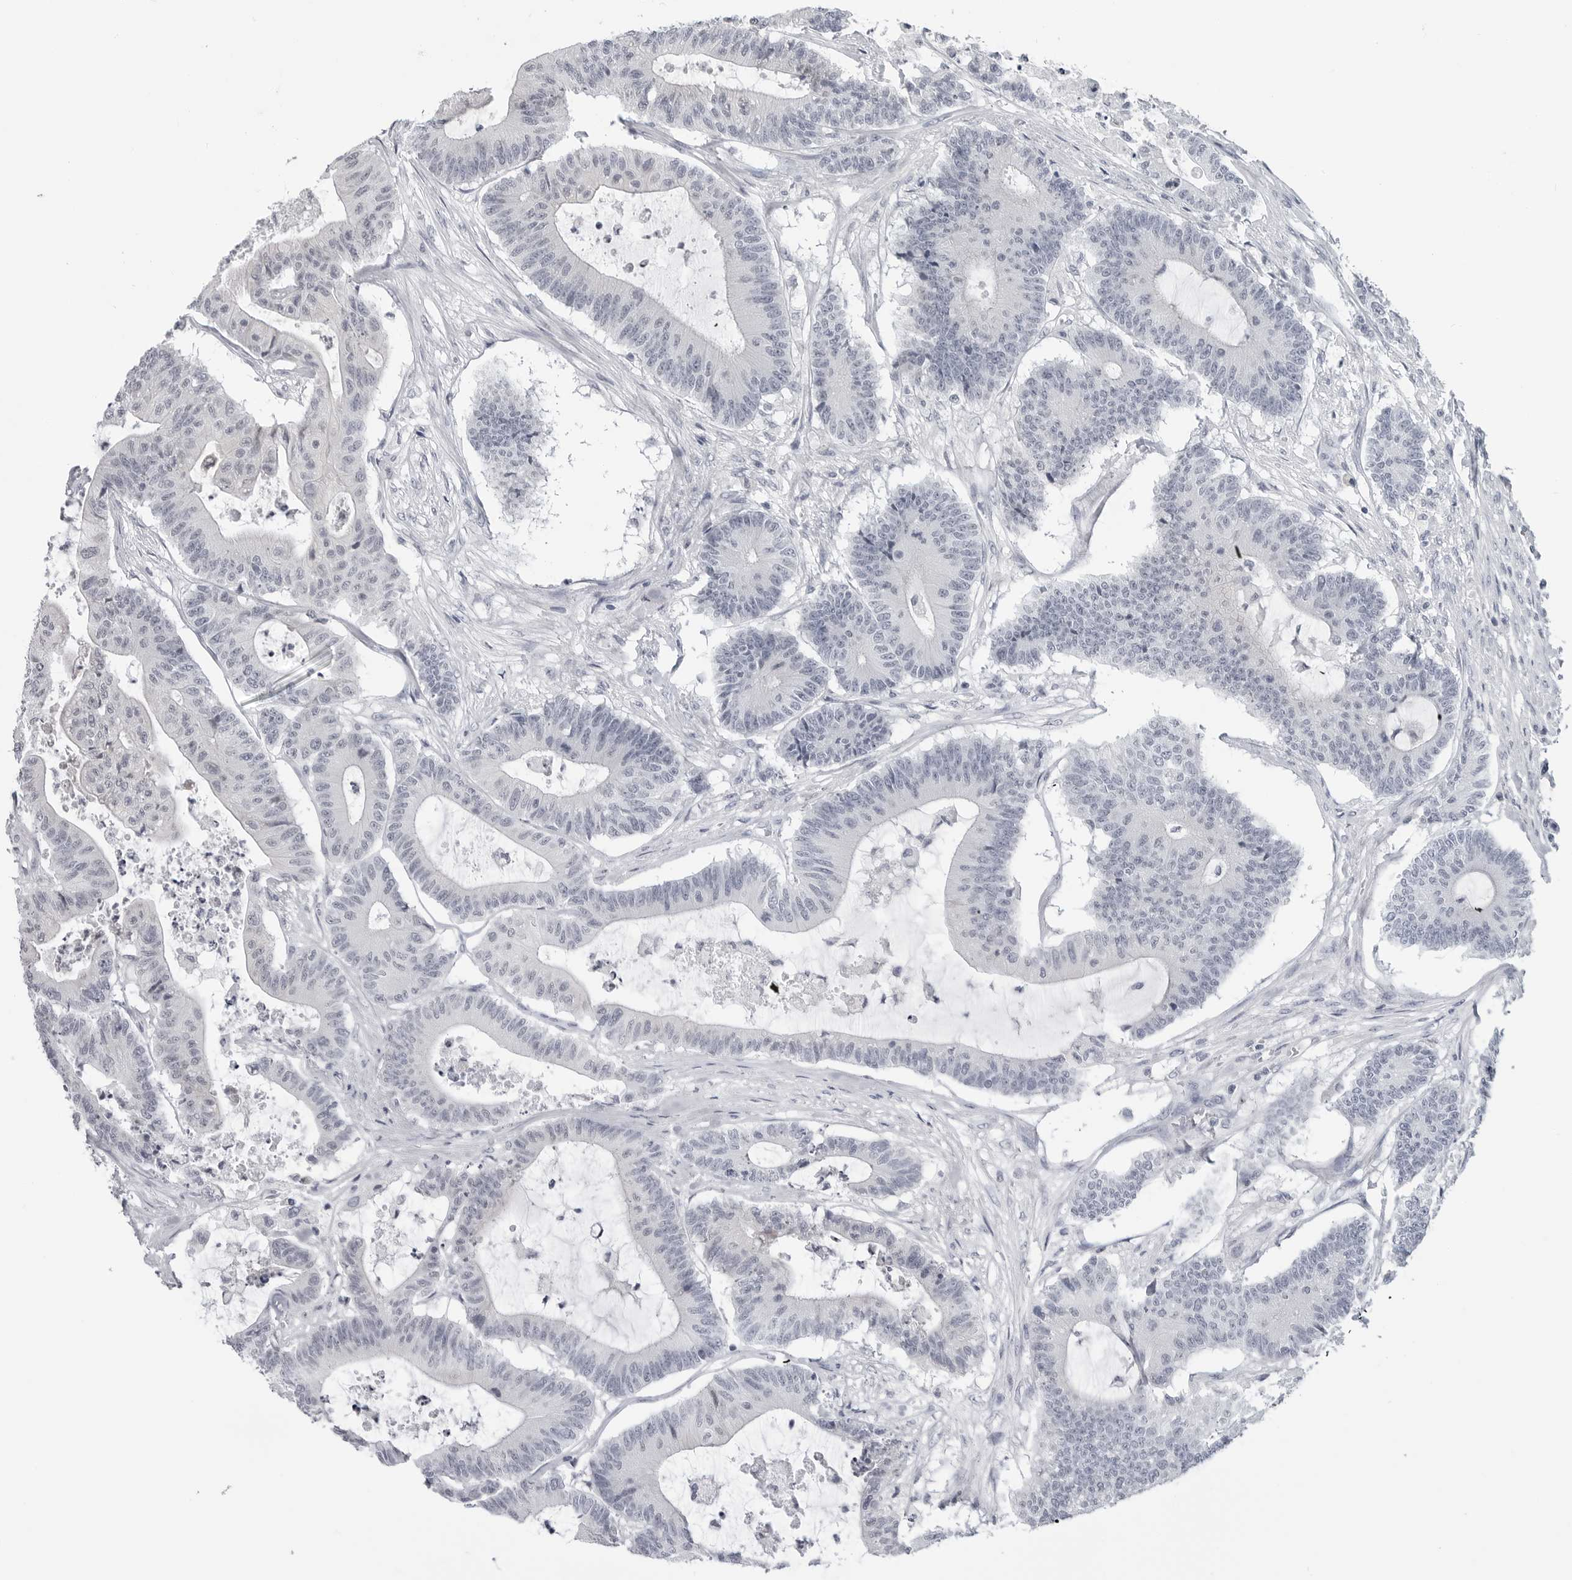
{"staining": {"intensity": "negative", "quantity": "none", "location": "none"}, "tissue": "colorectal cancer", "cell_type": "Tumor cells", "image_type": "cancer", "snomed": [{"axis": "morphology", "description": "Adenocarcinoma, NOS"}, {"axis": "topography", "description": "Colon"}], "caption": "The immunohistochemistry (IHC) image has no significant positivity in tumor cells of colorectal cancer tissue.", "gene": "PGA3", "patient": {"sex": "female", "age": 84}}